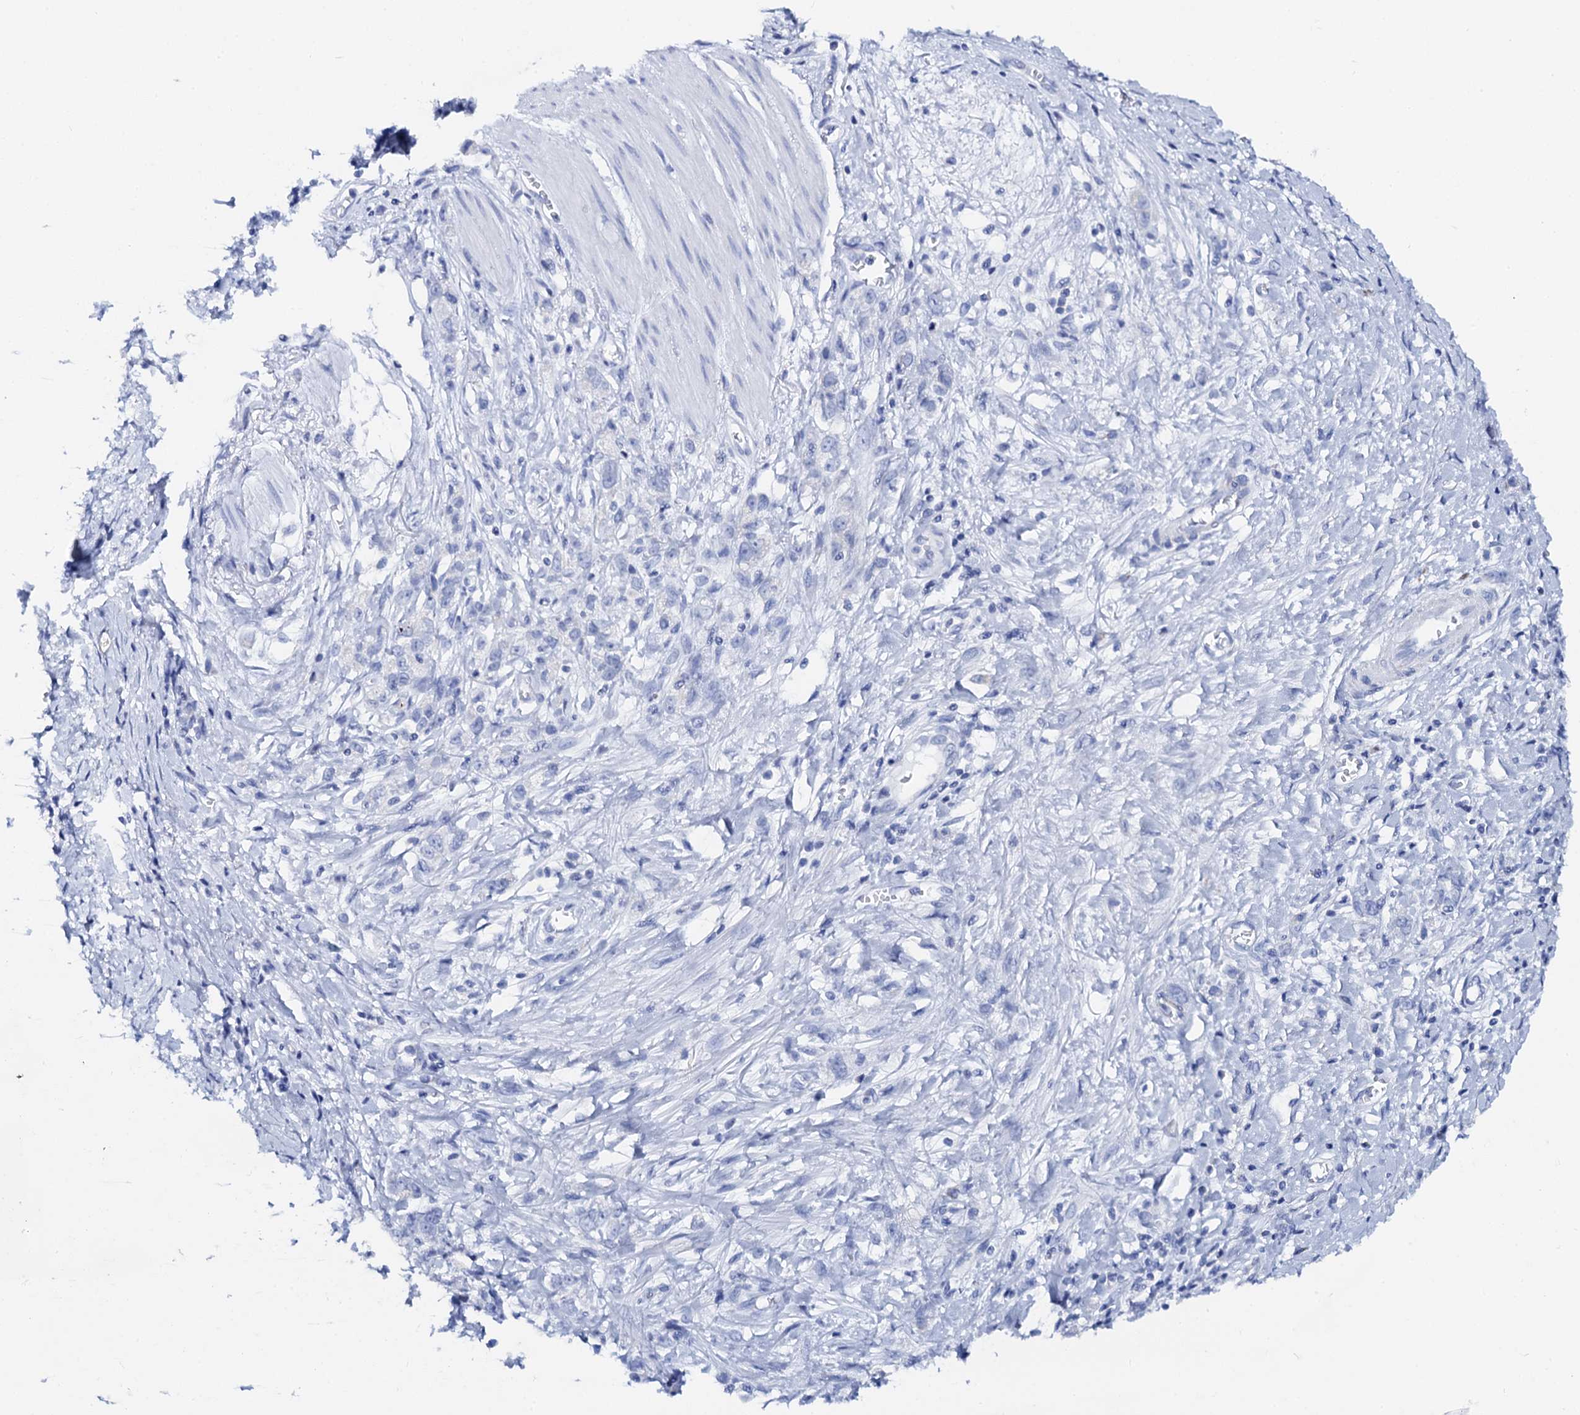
{"staining": {"intensity": "negative", "quantity": "none", "location": "none"}, "tissue": "stomach cancer", "cell_type": "Tumor cells", "image_type": "cancer", "snomed": [{"axis": "morphology", "description": "Adenocarcinoma, NOS"}, {"axis": "topography", "description": "Stomach"}], "caption": "The micrograph shows no significant expression in tumor cells of stomach adenocarcinoma.", "gene": "ACADSB", "patient": {"sex": "female", "age": 76}}